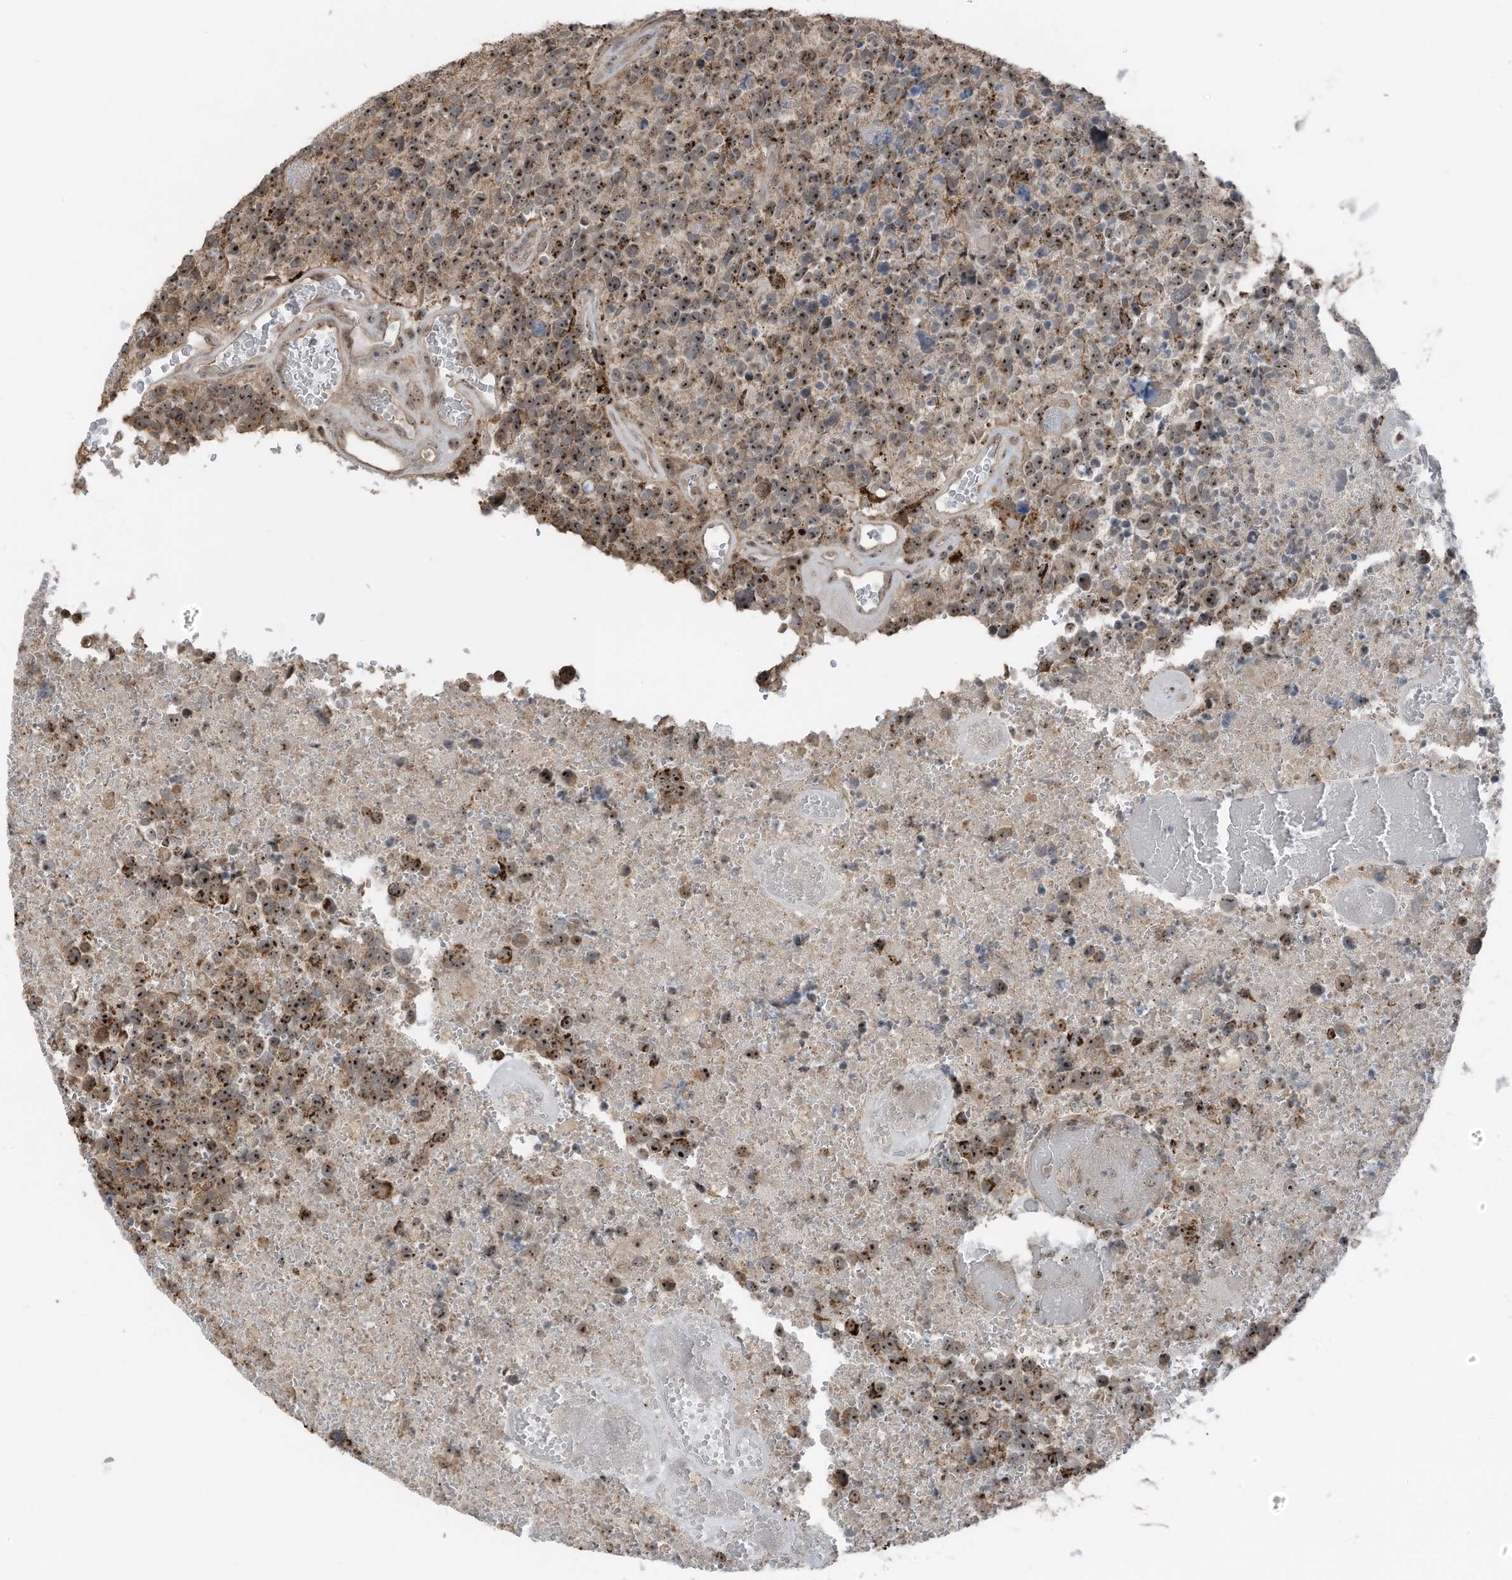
{"staining": {"intensity": "moderate", "quantity": ">75%", "location": "nuclear"}, "tissue": "glioma", "cell_type": "Tumor cells", "image_type": "cancer", "snomed": [{"axis": "morphology", "description": "Glioma, malignant, High grade"}, {"axis": "topography", "description": "Brain"}], "caption": "The immunohistochemical stain shows moderate nuclear positivity in tumor cells of glioma tissue.", "gene": "UTP3", "patient": {"sex": "male", "age": 69}}